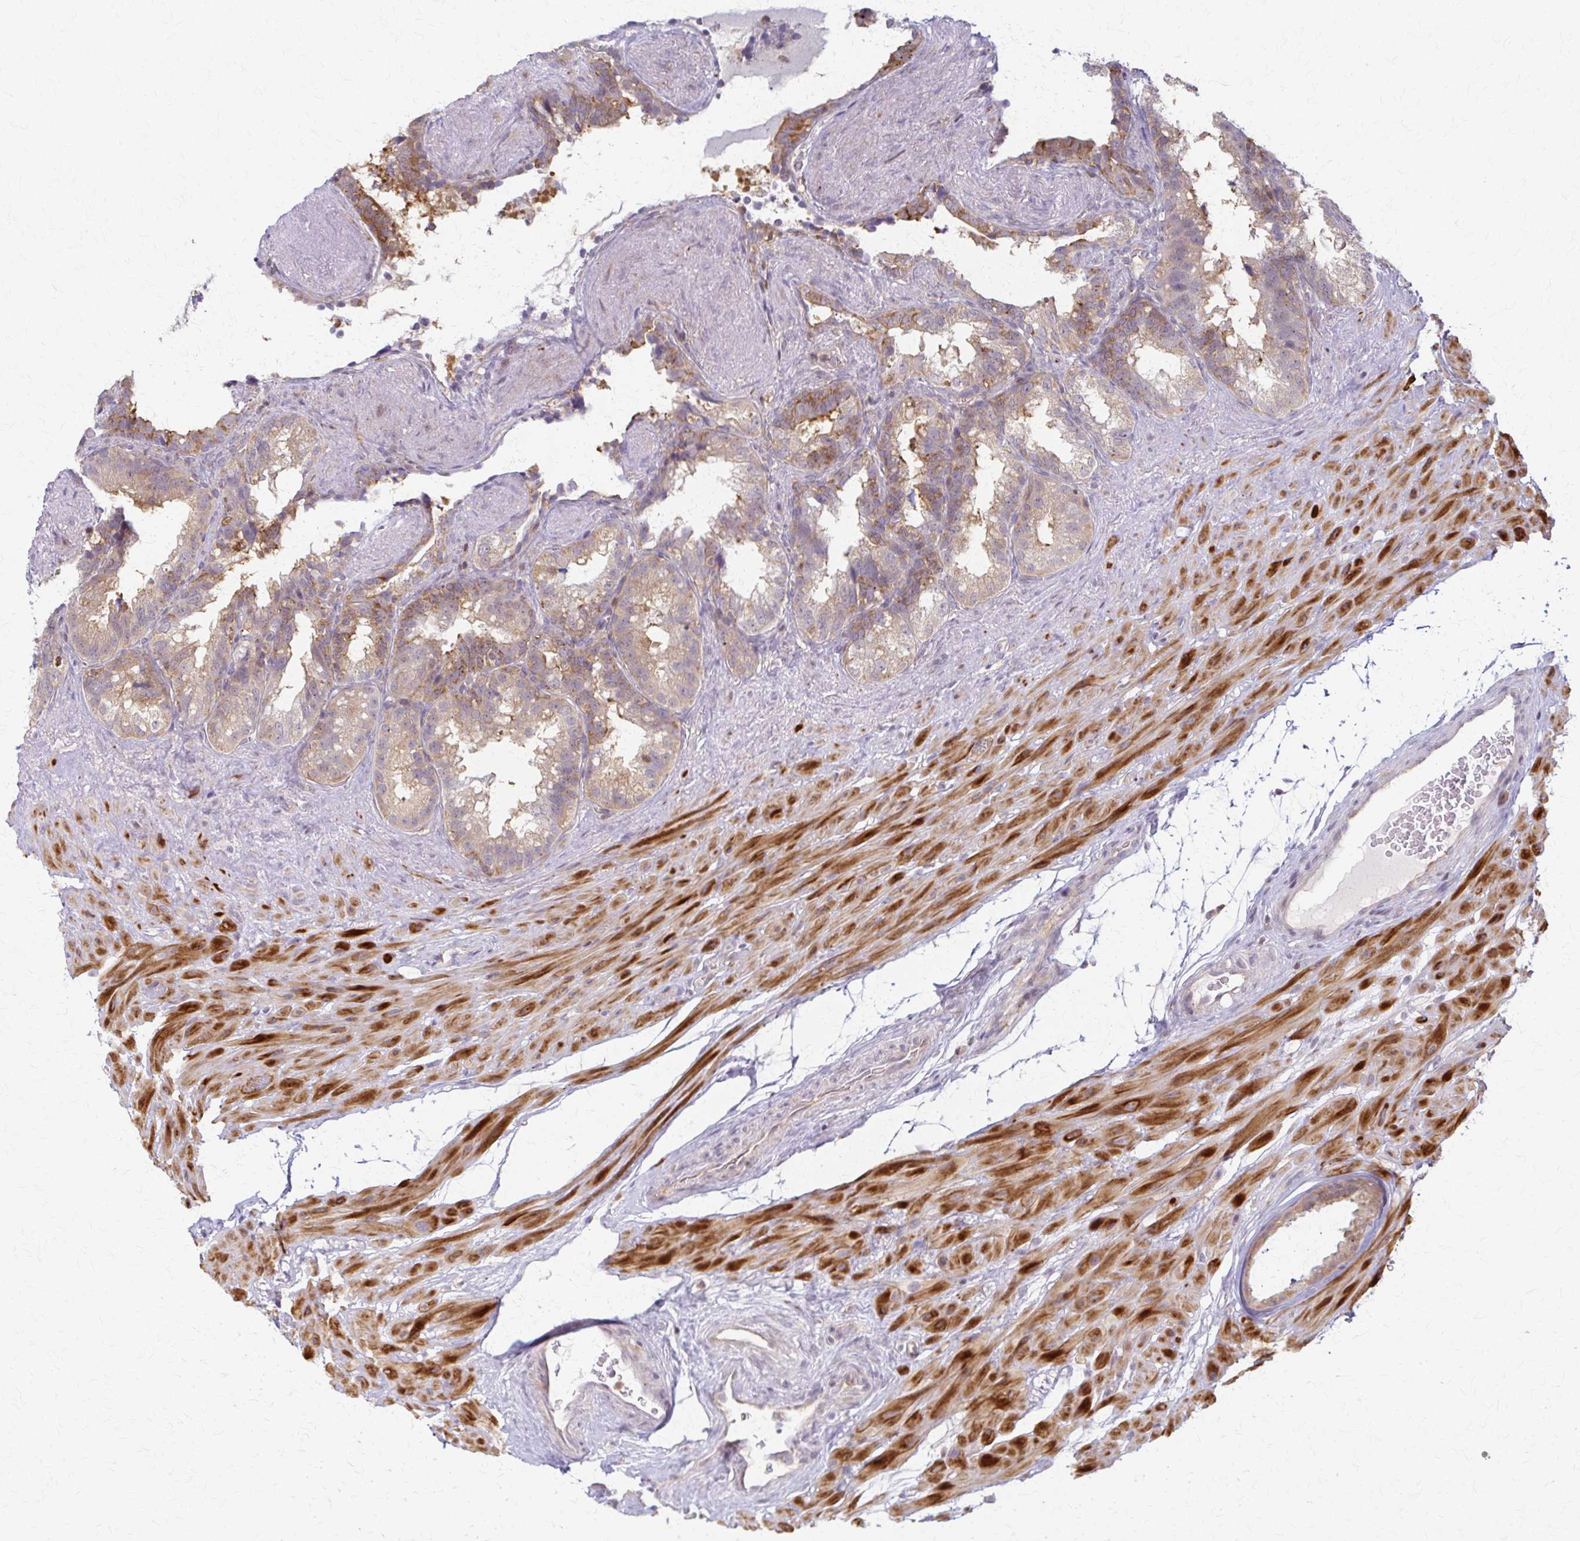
{"staining": {"intensity": "weak", "quantity": ">75%", "location": "cytoplasmic/membranous"}, "tissue": "seminal vesicle", "cell_type": "Glandular cells", "image_type": "normal", "snomed": [{"axis": "morphology", "description": "Normal tissue, NOS"}, {"axis": "topography", "description": "Seminal veicle"}], "caption": "Seminal vesicle stained with a brown dye reveals weak cytoplasmic/membranous positive expression in about >75% of glandular cells.", "gene": "ARHGAP35", "patient": {"sex": "male", "age": 60}}